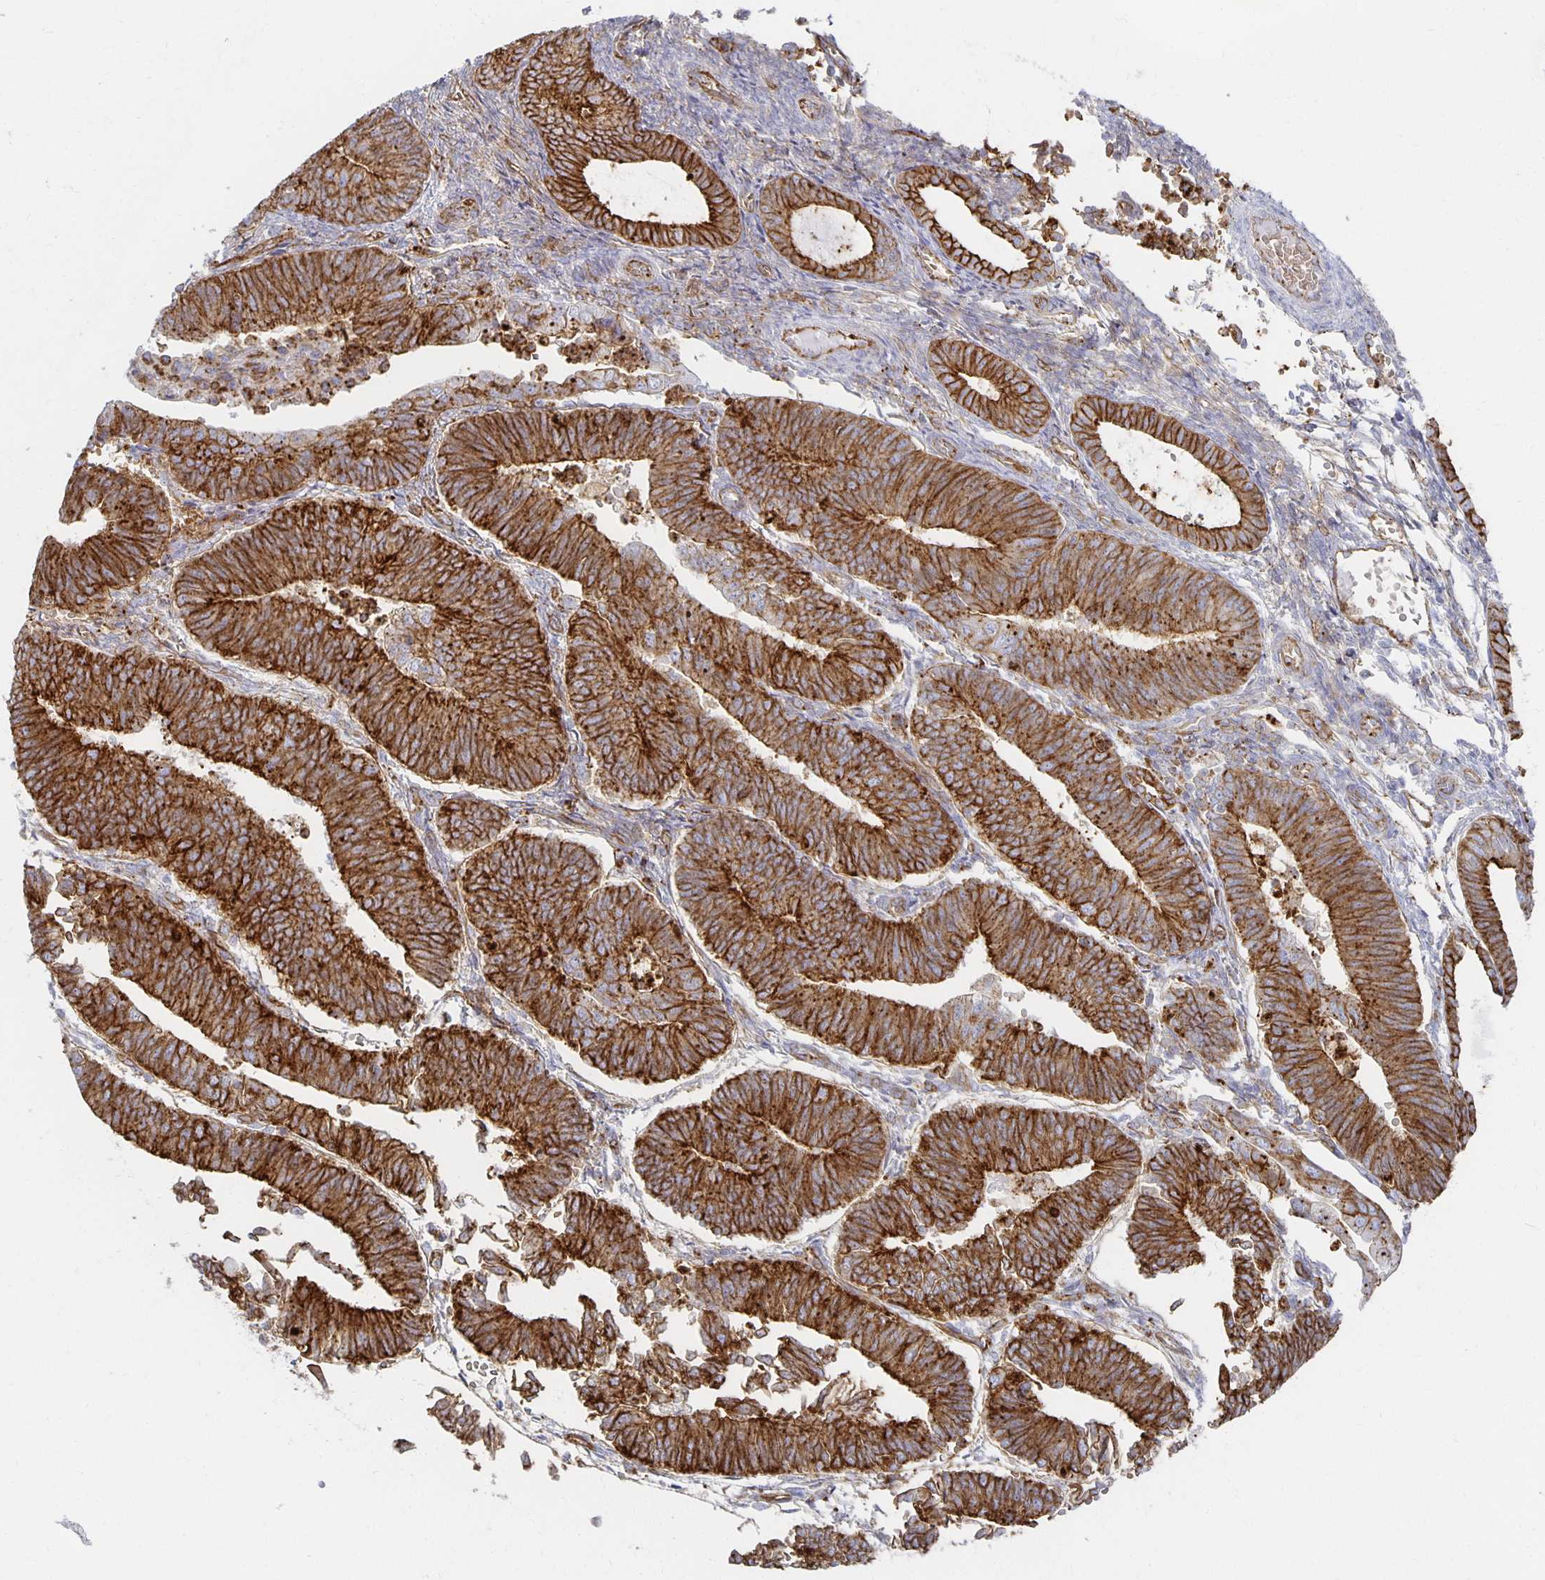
{"staining": {"intensity": "strong", "quantity": ">75%", "location": "cytoplasmic/membranous"}, "tissue": "endometrial cancer", "cell_type": "Tumor cells", "image_type": "cancer", "snomed": [{"axis": "morphology", "description": "Adenocarcinoma, NOS"}, {"axis": "topography", "description": "Endometrium"}], "caption": "An IHC histopathology image of tumor tissue is shown. Protein staining in brown labels strong cytoplasmic/membranous positivity in endometrial cancer (adenocarcinoma) within tumor cells.", "gene": "TAAR1", "patient": {"sex": "female", "age": 65}}